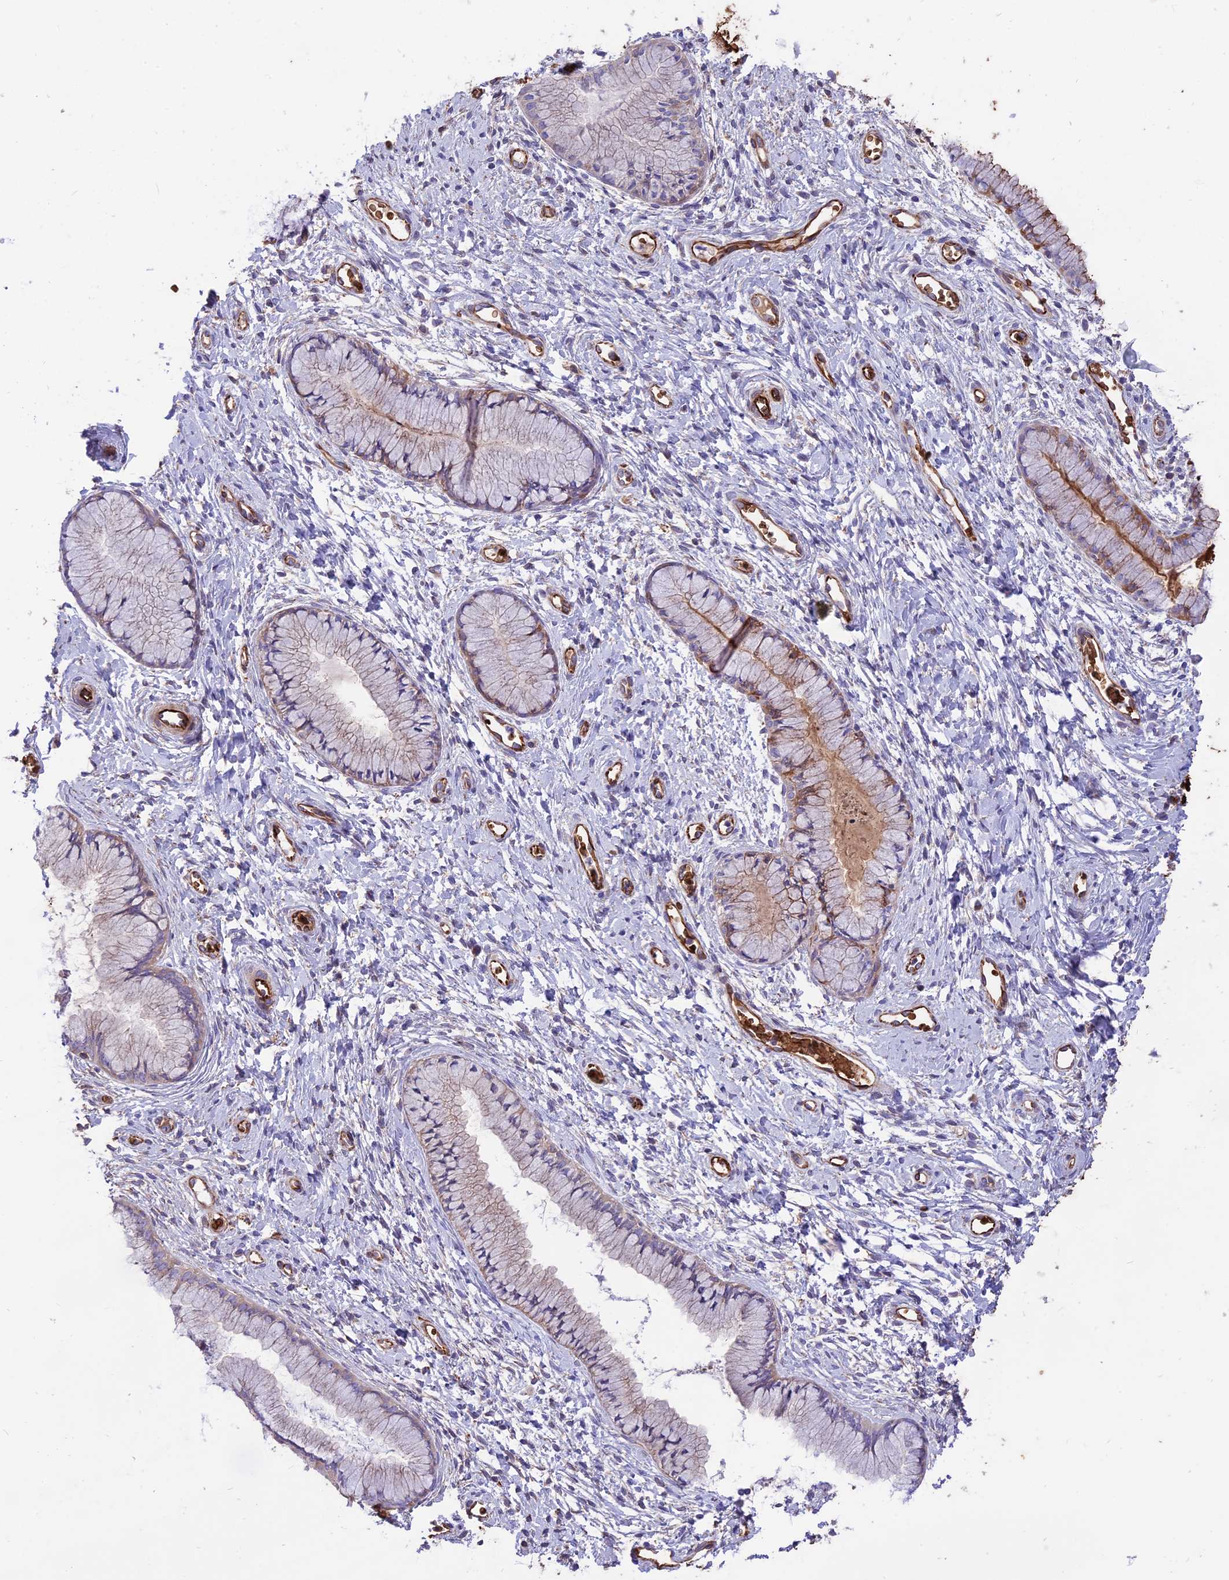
{"staining": {"intensity": "moderate", "quantity": "<25%", "location": "cytoplasmic/membranous"}, "tissue": "cervix", "cell_type": "Glandular cells", "image_type": "normal", "snomed": [{"axis": "morphology", "description": "Normal tissue, NOS"}, {"axis": "topography", "description": "Cervix"}], "caption": "This photomicrograph shows benign cervix stained with immunohistochemistry to label a protein in brown. The cytoplasmic/membranous of glandular cells show moderate positivity for the protein. Nuclei are counter-stained blue.", "gene": "TTC4", "patient": {"sex": "female", "age": 42}}